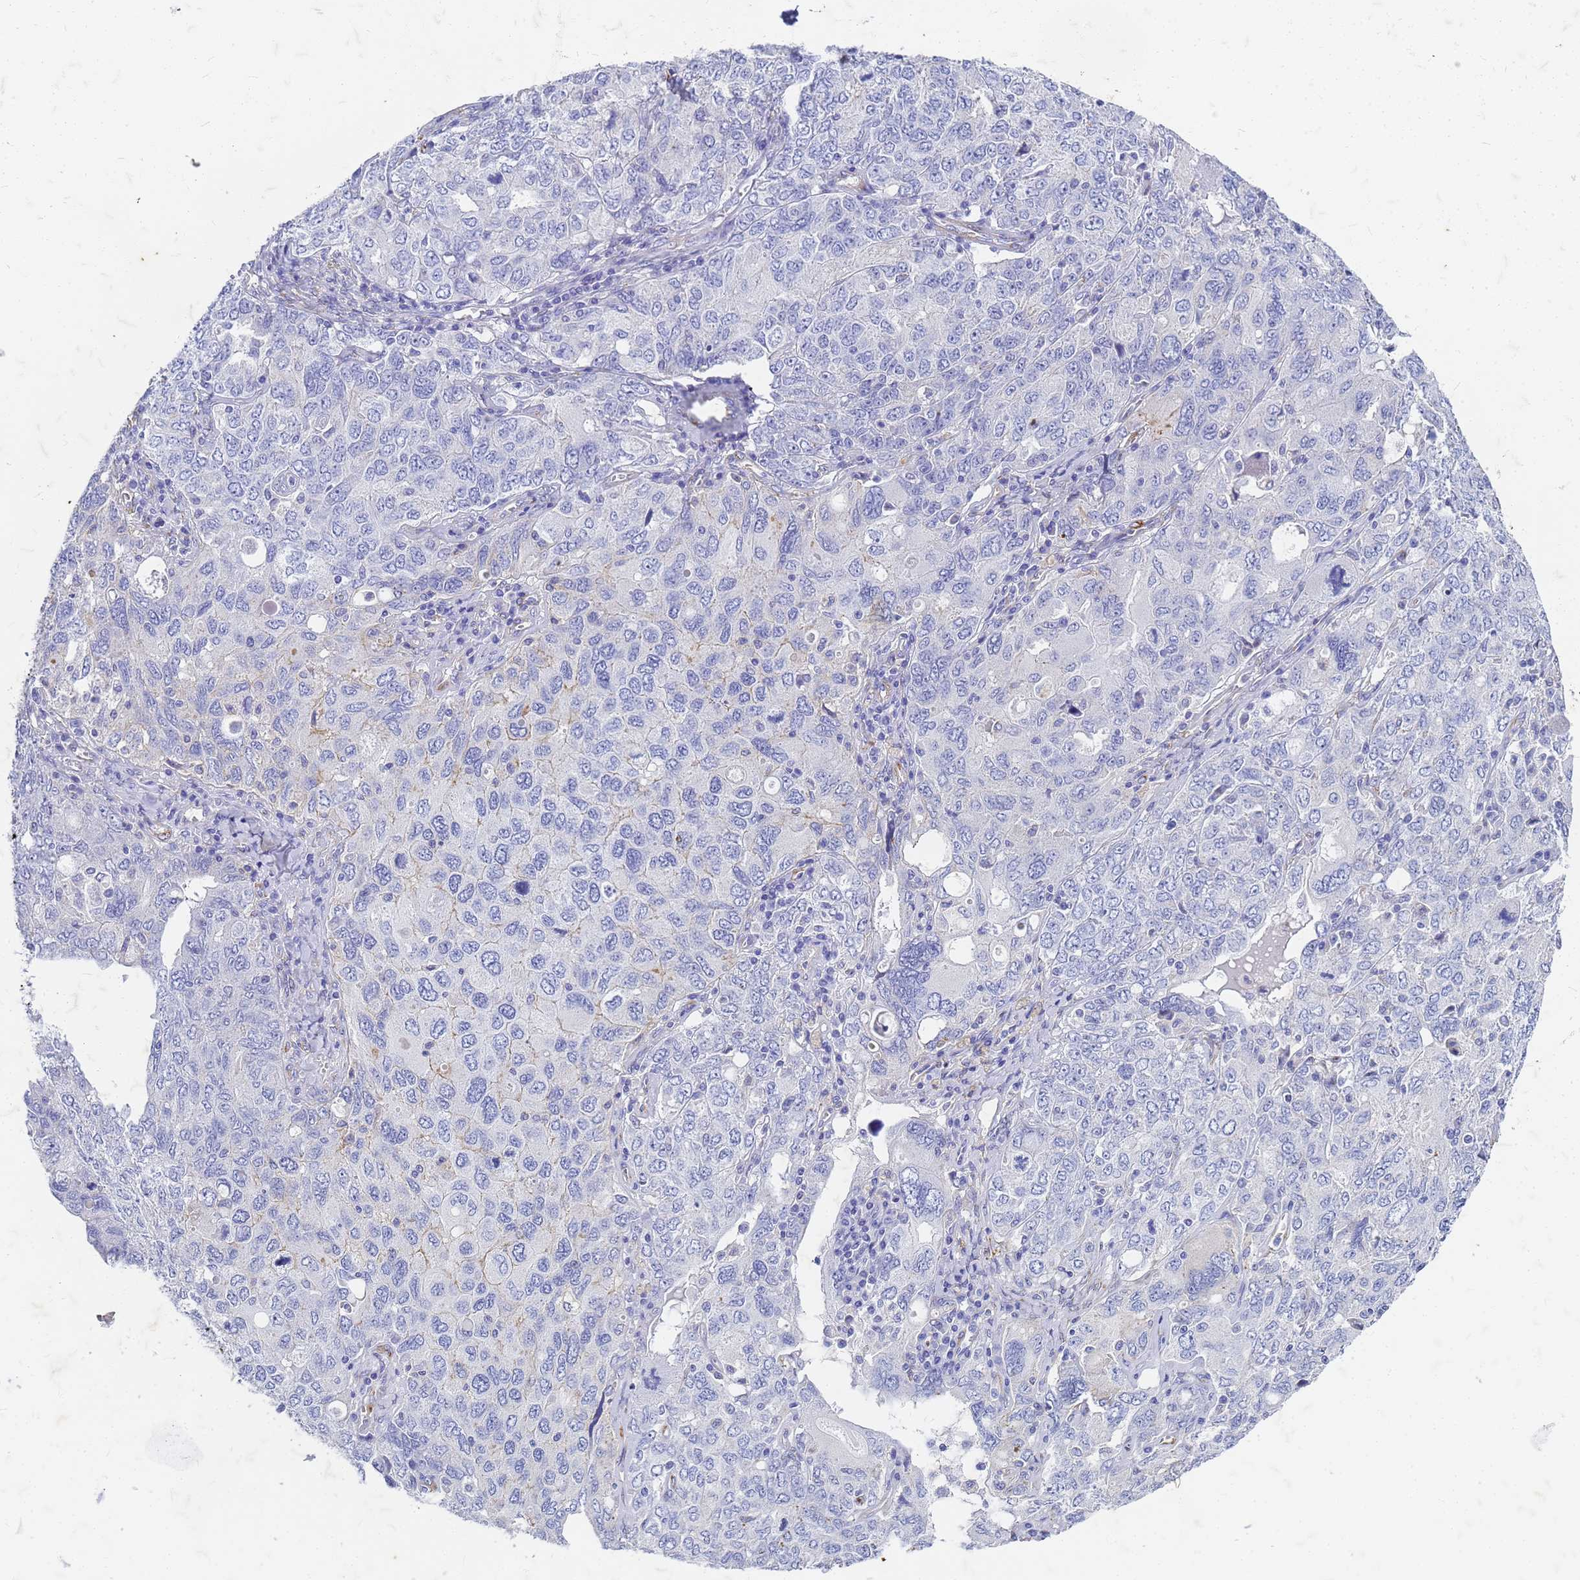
{"staining": {"intensity": "negative", "quantity": "none", "location": "none"}, "tissue": "ovarian cancer", "cell_type": "Tumor cells", "image_type": "cancer", "snomed": [{"axis": "morphology", "description": "Carcinoma, endometroid"}, {"axis": "topography", "description": "Ovary"}], "caption": "An immunohistochemistry image of ovarian cancer is shown. There is no staining in tumor cells of ovarian cancer.", "gene": "TRIM64B", "patient": {"sex": "female", "age": 62}}